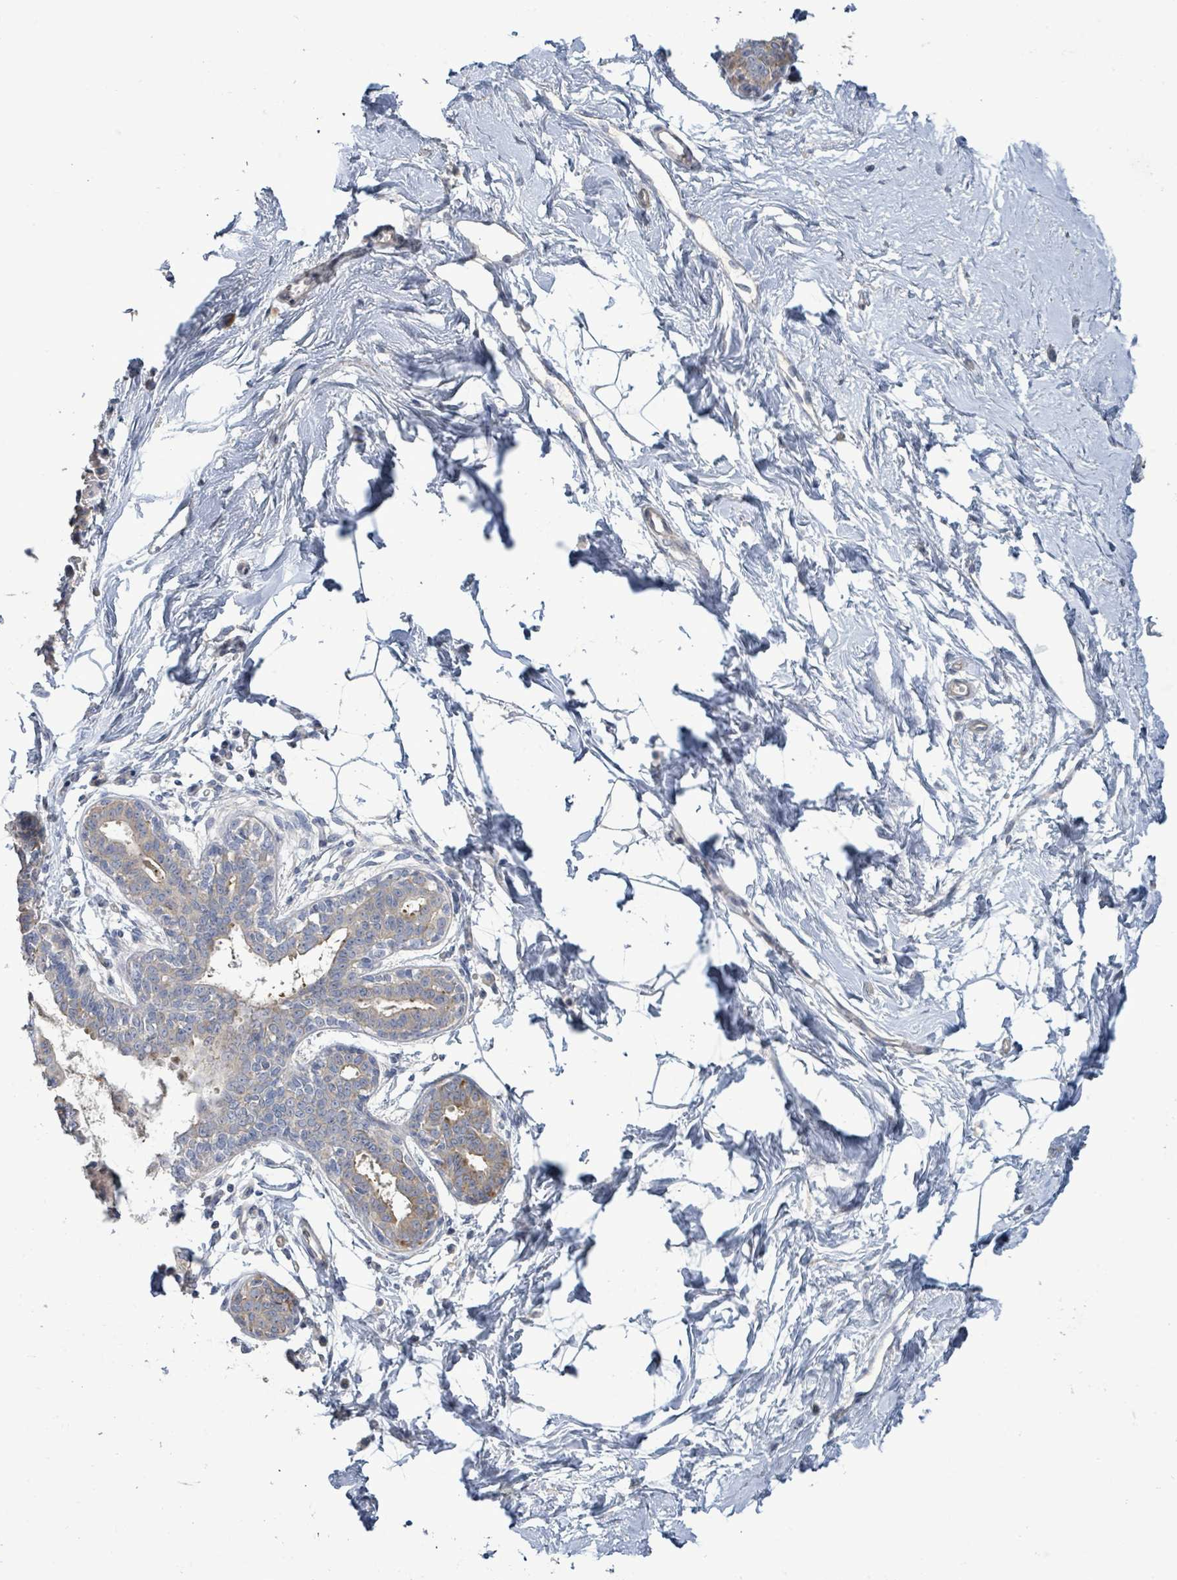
{"staining": {"intensity": "negative", "quantity": "none", "location": "none"}, "tissue": "breast", "cell_type": "Adipocytes", "image_type": "normal", "snomed": [{"axis": "morphology", "description": "Normal tissue, NOS"}, {"axis": "topography", "description": "Breast"}], "caption": "Immunohistochemical staining of normal human breast reveals no significant positivity in adipocytes.", "gene": "LILRA4", "patient": {"sex": "female", "age": 45}}